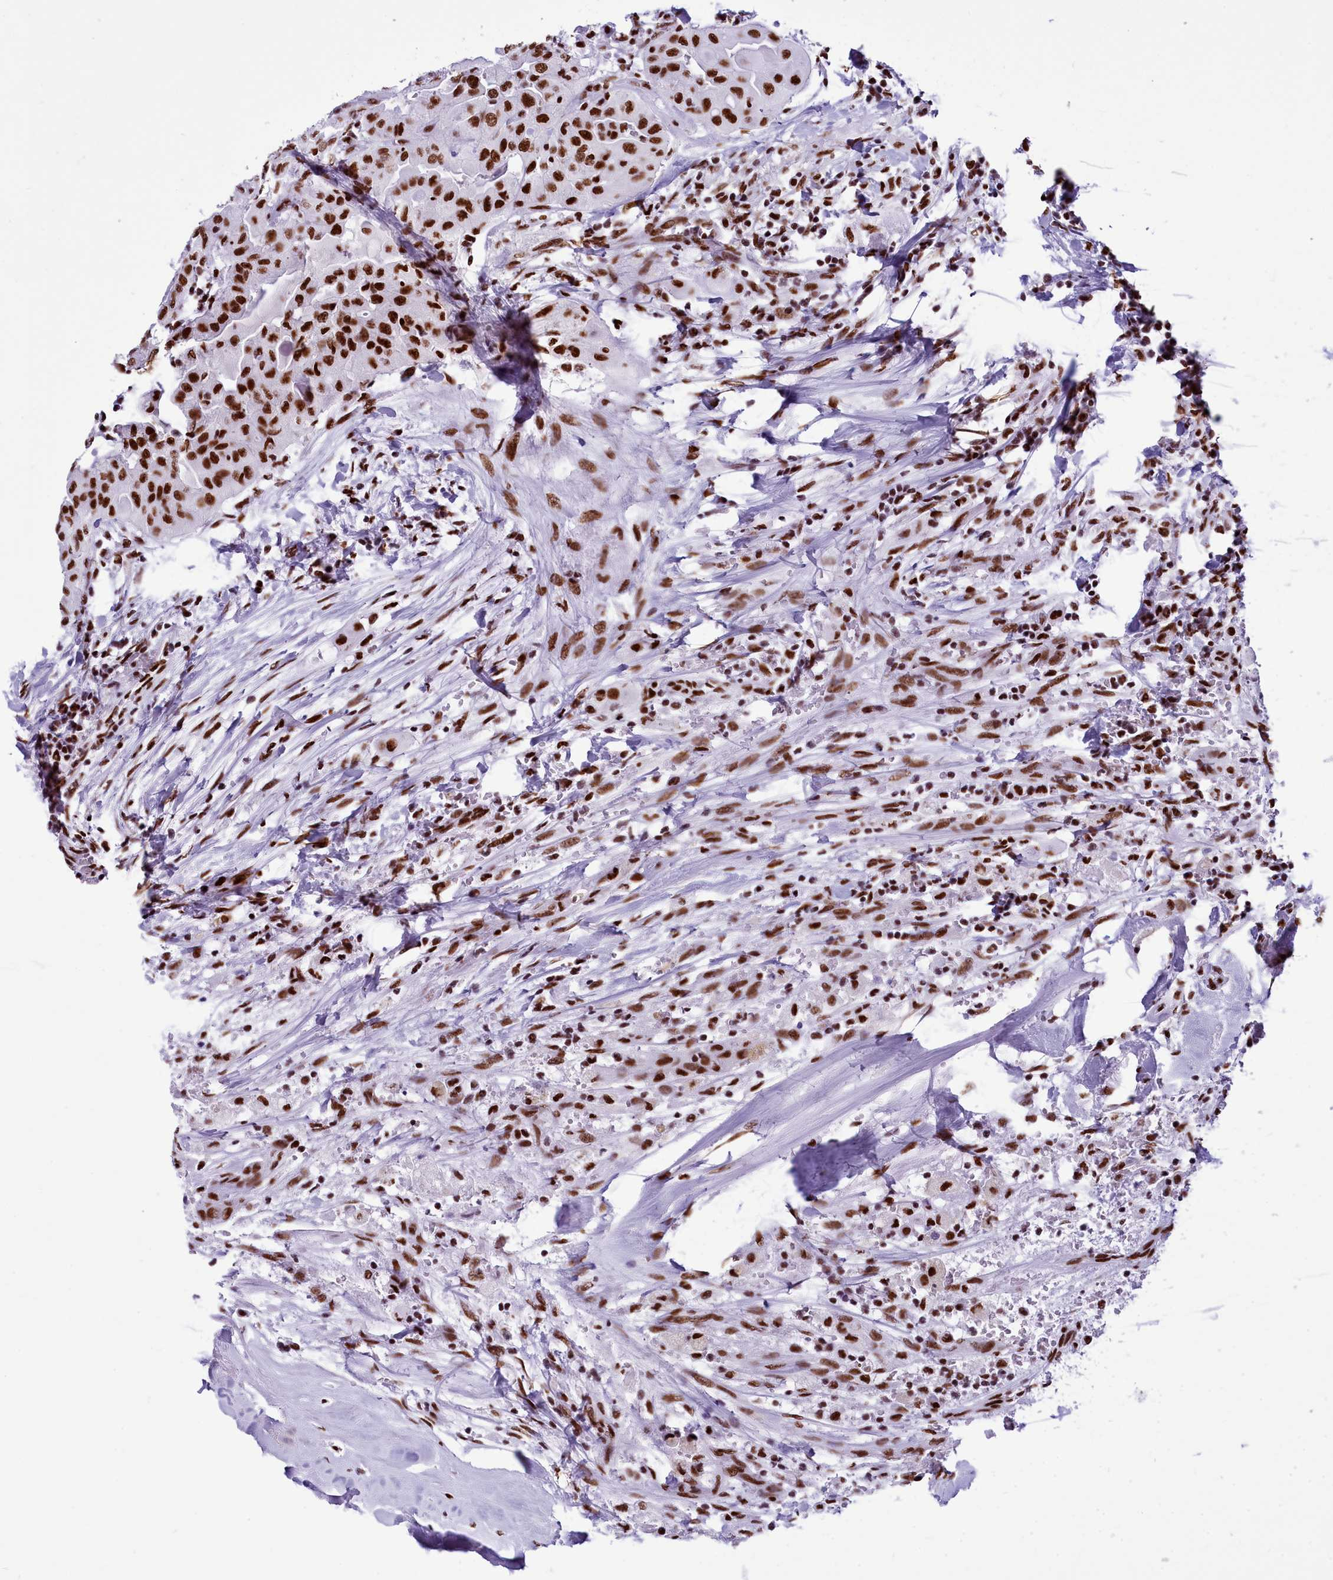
{"staining": {"intensity": "moderate", "quantity": ">75%", "location": "nuclear"}, "tissue": "thyroid cancer", "cell_type": "Tumor cells", "image_type": "cancer", "snomed": [{"axis": "morphology", "description": "Papillary adenocarcinoma, NOS"}, {"axis": "topography", "description": "Thyroid gland"}], "caption": "Thyroid cancer (papillary adenocarcinoma) was stained to show a protein in brown. There is medium levels of moderate nuclear positivity in about >75% of tumor cells. (brown staining indicates protein expression, while blue staining denotes nuclei).", "gene": "RALY", "patient": {"sex": "female", "age": 59}}